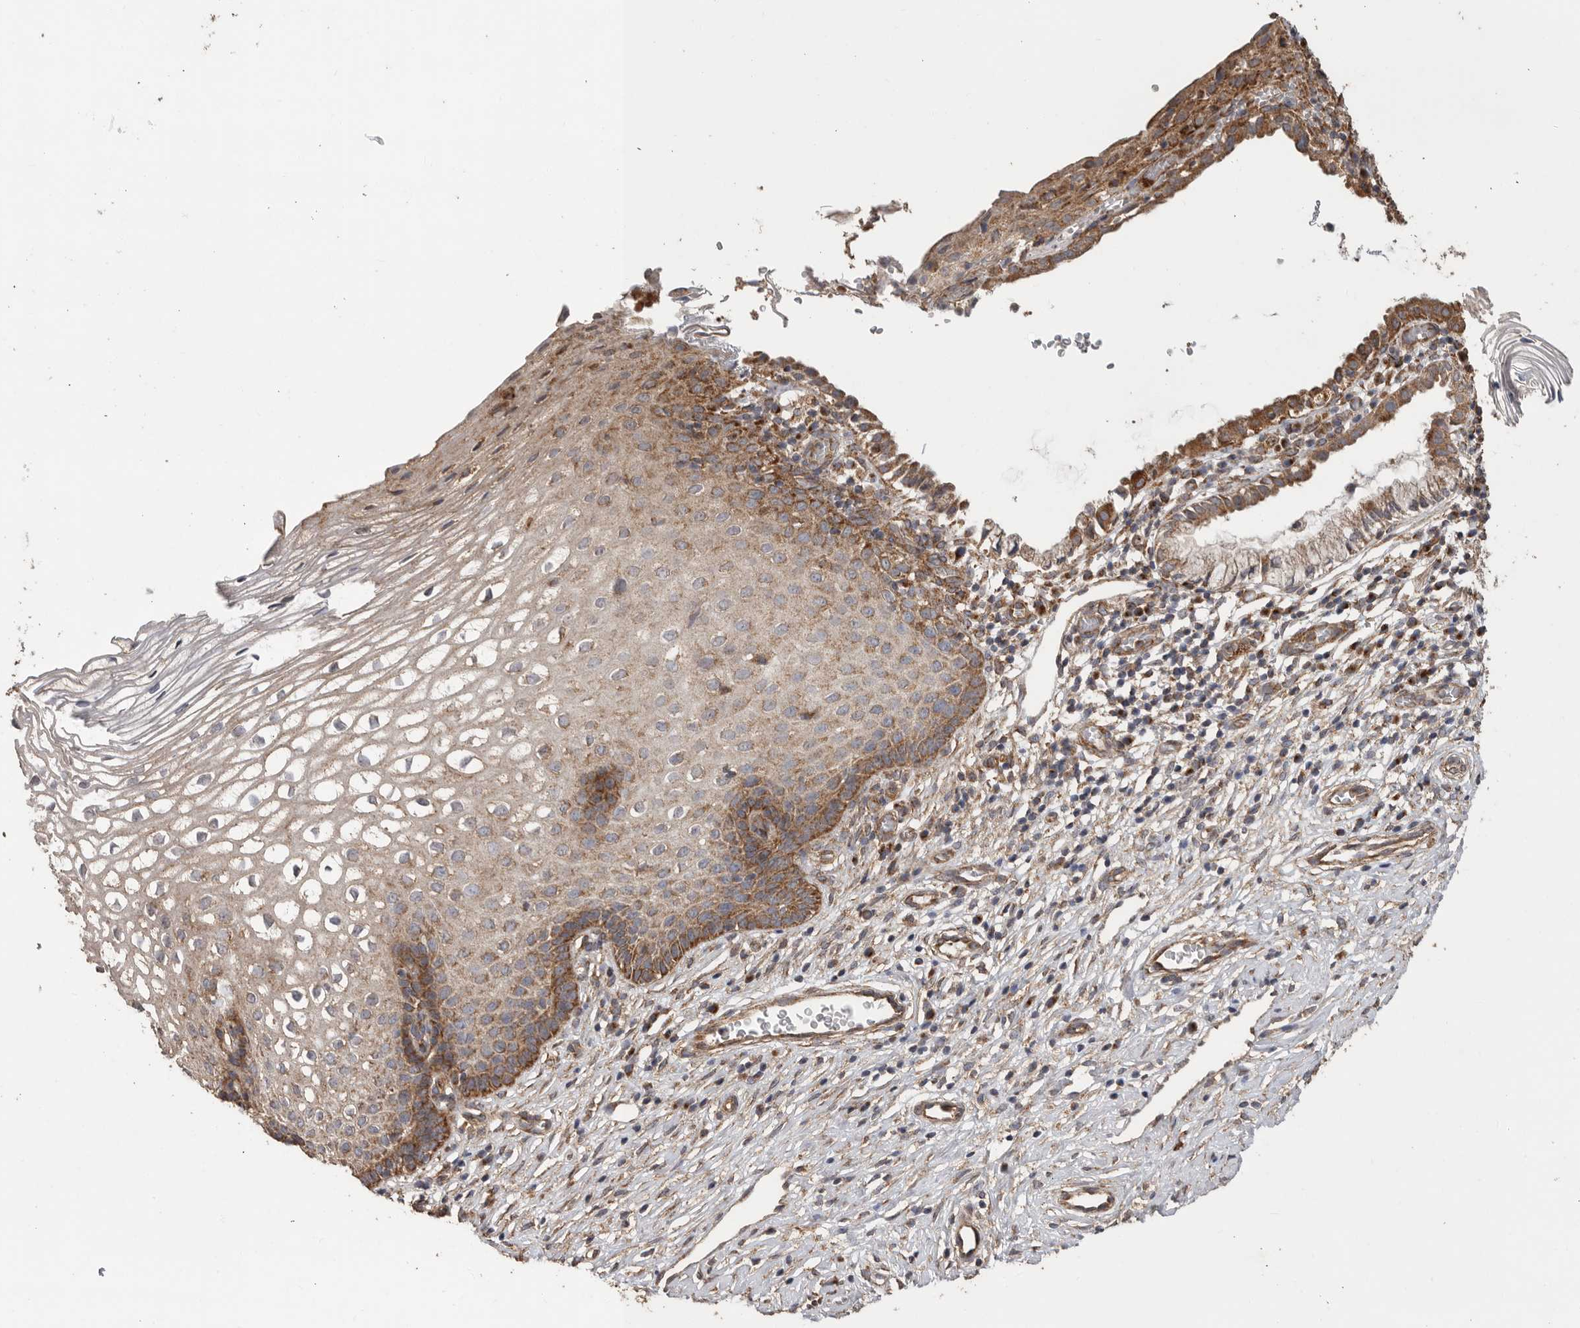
{"staining": {"intensity": "moderate", "quantity": "25%-75%", "location": "cytoplasmic/membranous"}, "tissue": "cervix", "cell_type": "Glandular cells", "image_type": "normal", "snomed": [{"axis": "morphology", "description": "Normal tissue, NOS"}, {"axis": "topography", "description": "Cervix"}], "caption": "An immunohistochemistry micrograph of unremarkable tissue is shown. Protein staining in brown shows moderate cytoplasmic/membranous positivity in cervix within glandular cells. The protein is stained brown, and the nuclei are stained in blue (DAB IHC with brightfield microscopy, high magnification).", "gene": "PODXL2", "patient": {"sex": "female", "age": 27}}